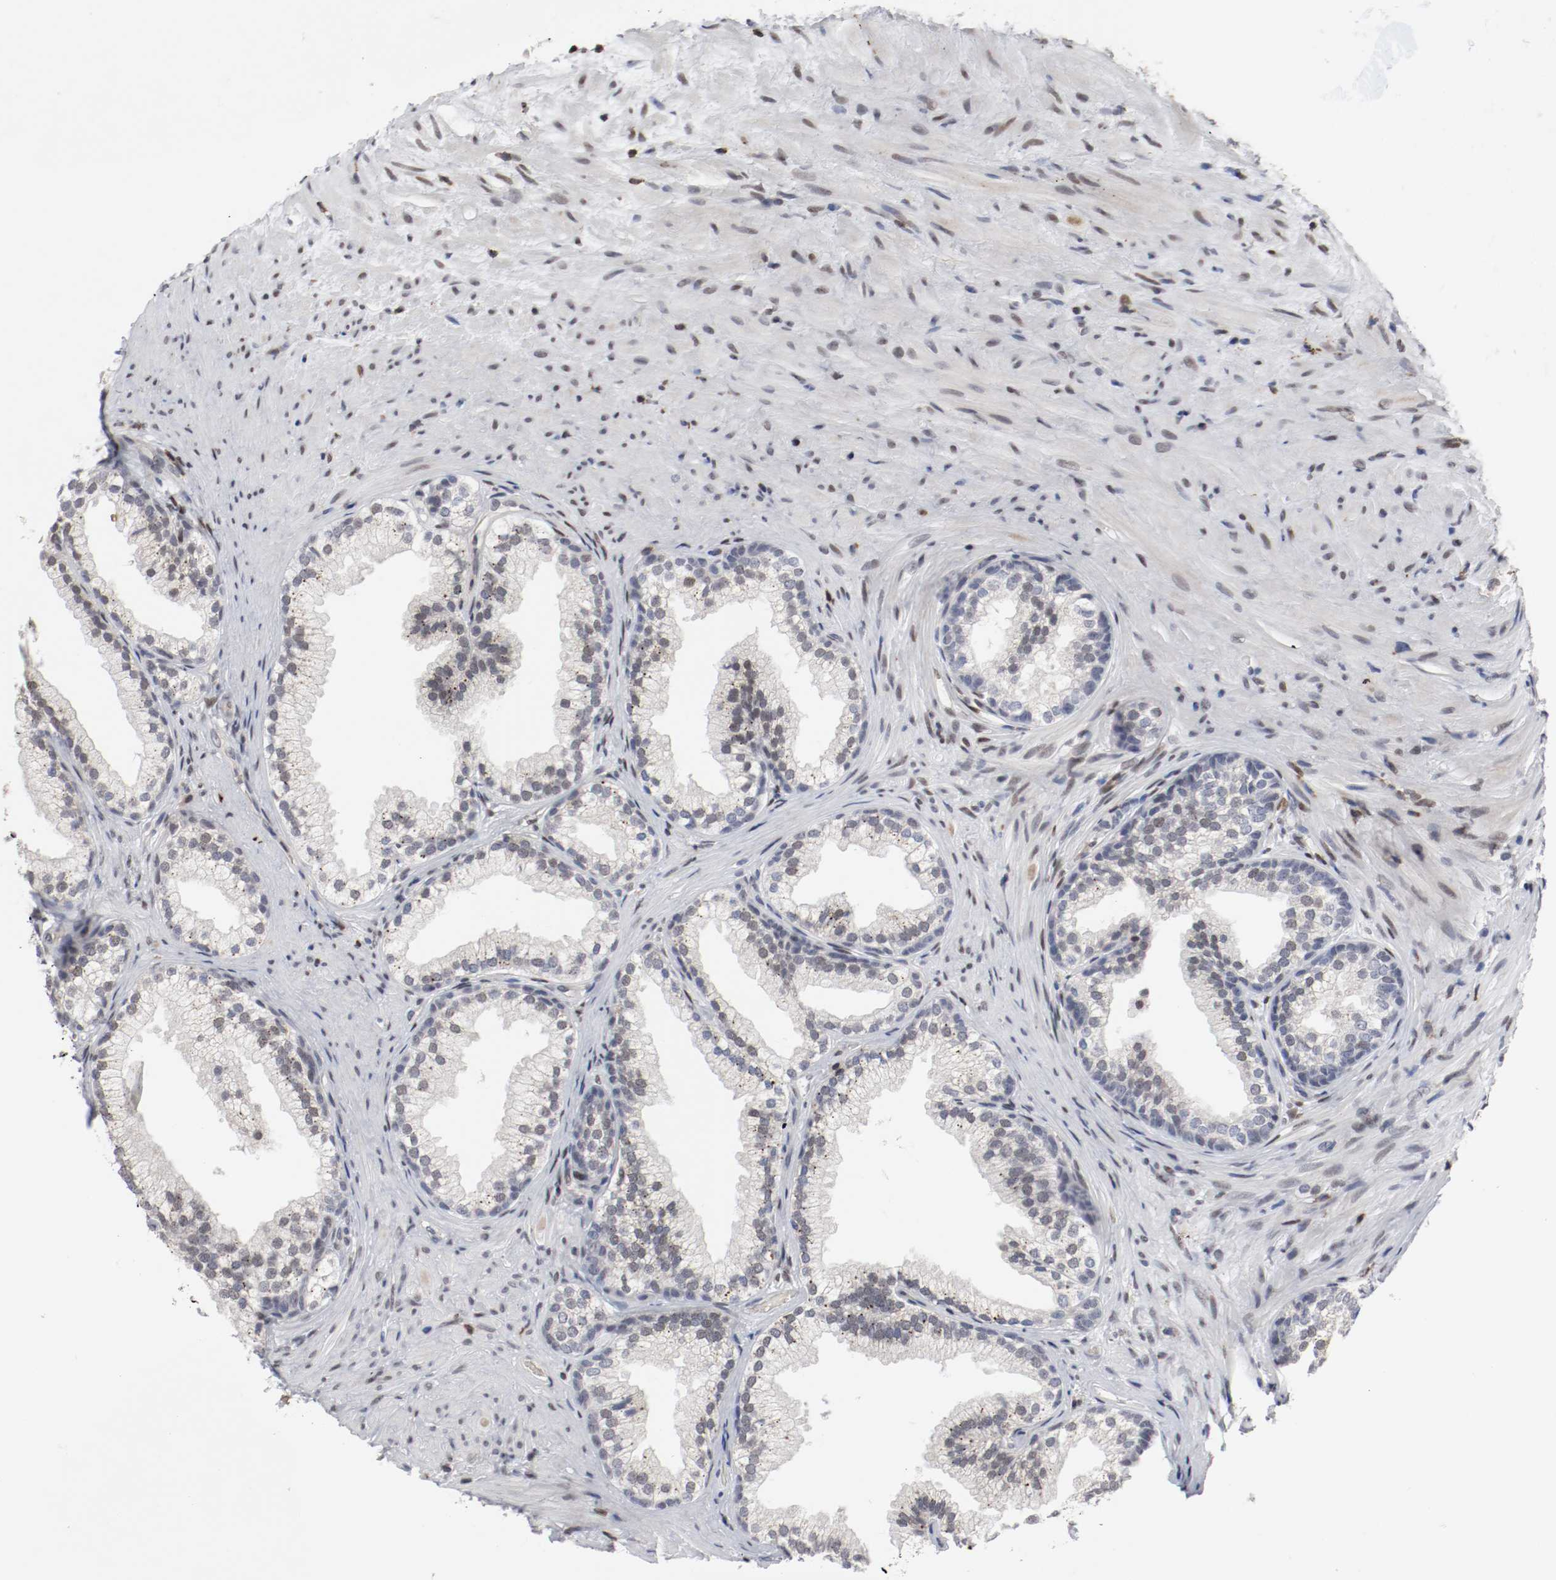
{"staining": {"intensity": "negative", "quantity": "none", "location": "none"}, "tissue": "prostate", "cell_type": "Glandular cells", "image_type": "normal", "snomed": [{"axis": "morphology", "description": "Normal tissue, NOS"}, {"axis": "topography", "description": "Prostate"}], "caption": "A high-resolution micrograph shows immunohistochemistry (IHC) staining of normal prostate, which reveals no significant staining in glandular cells.", "gene": "JUND", "patient": {"sex": "male", "age": 76}}